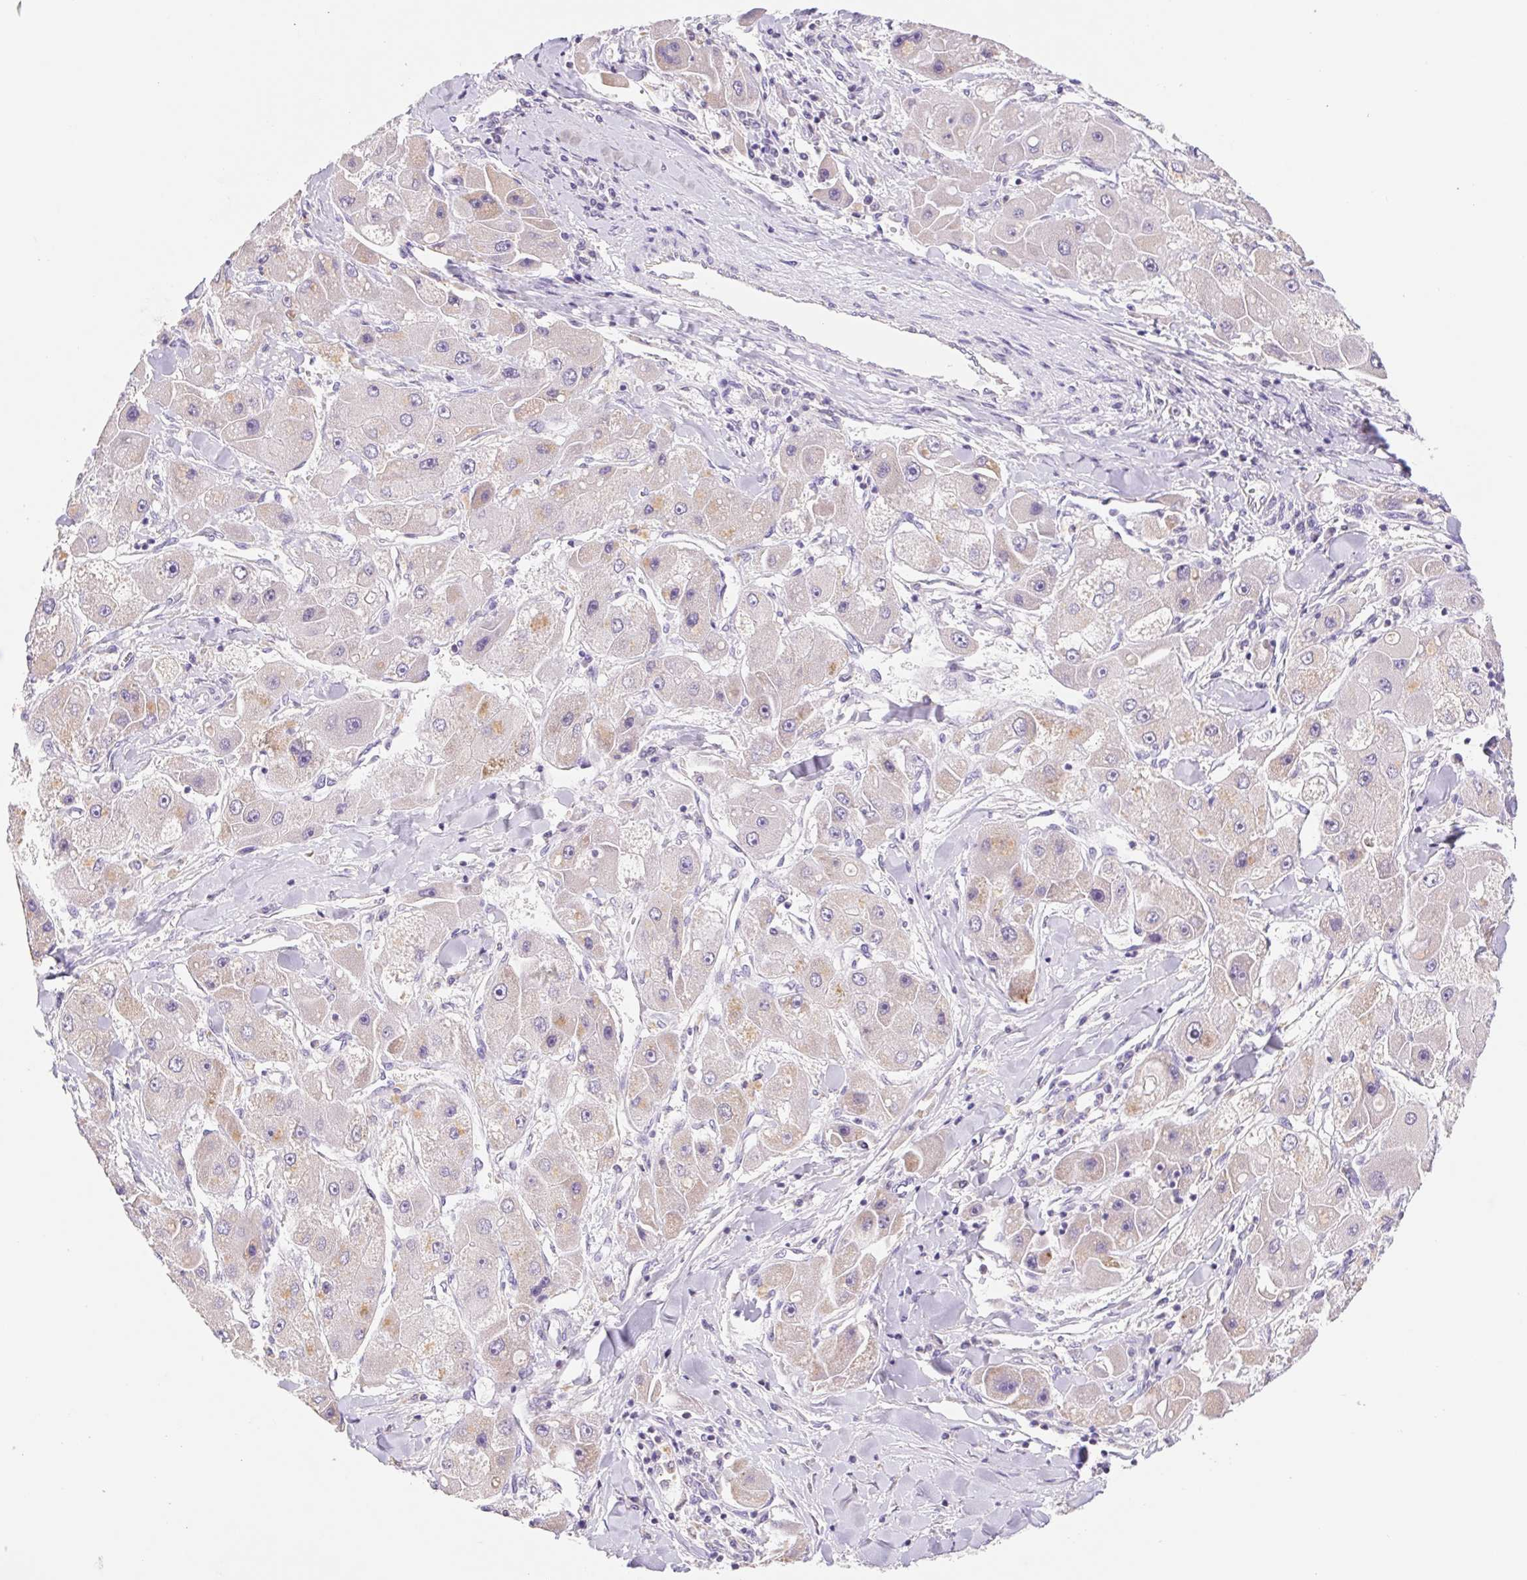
{"staining": {"intensity": "weak", "quantity": "<25%", "location": "cytoplasmic/membranous"}, "tissue": "liver cancer", "cell_type": "Tumor cells", "image_type": "cancer", "snomed": [{"axis": "morphology", "description": "Carcinoma, Hepatocellular, NOS"}, {"axis": "topography", "description": "Liver"}], "caption": "The immunohistochemistry (IHC) photomicrograph has no significant positivity in tumor cells of liver hepatocellular carcinoma tissue. (DAB (3,3'-diaminobenzidine) immunohistochemistry visualized using brightfield microscopy, high magnification).", "gene": "FKBP6", "patient": {"sex": "male", "age": 24}}